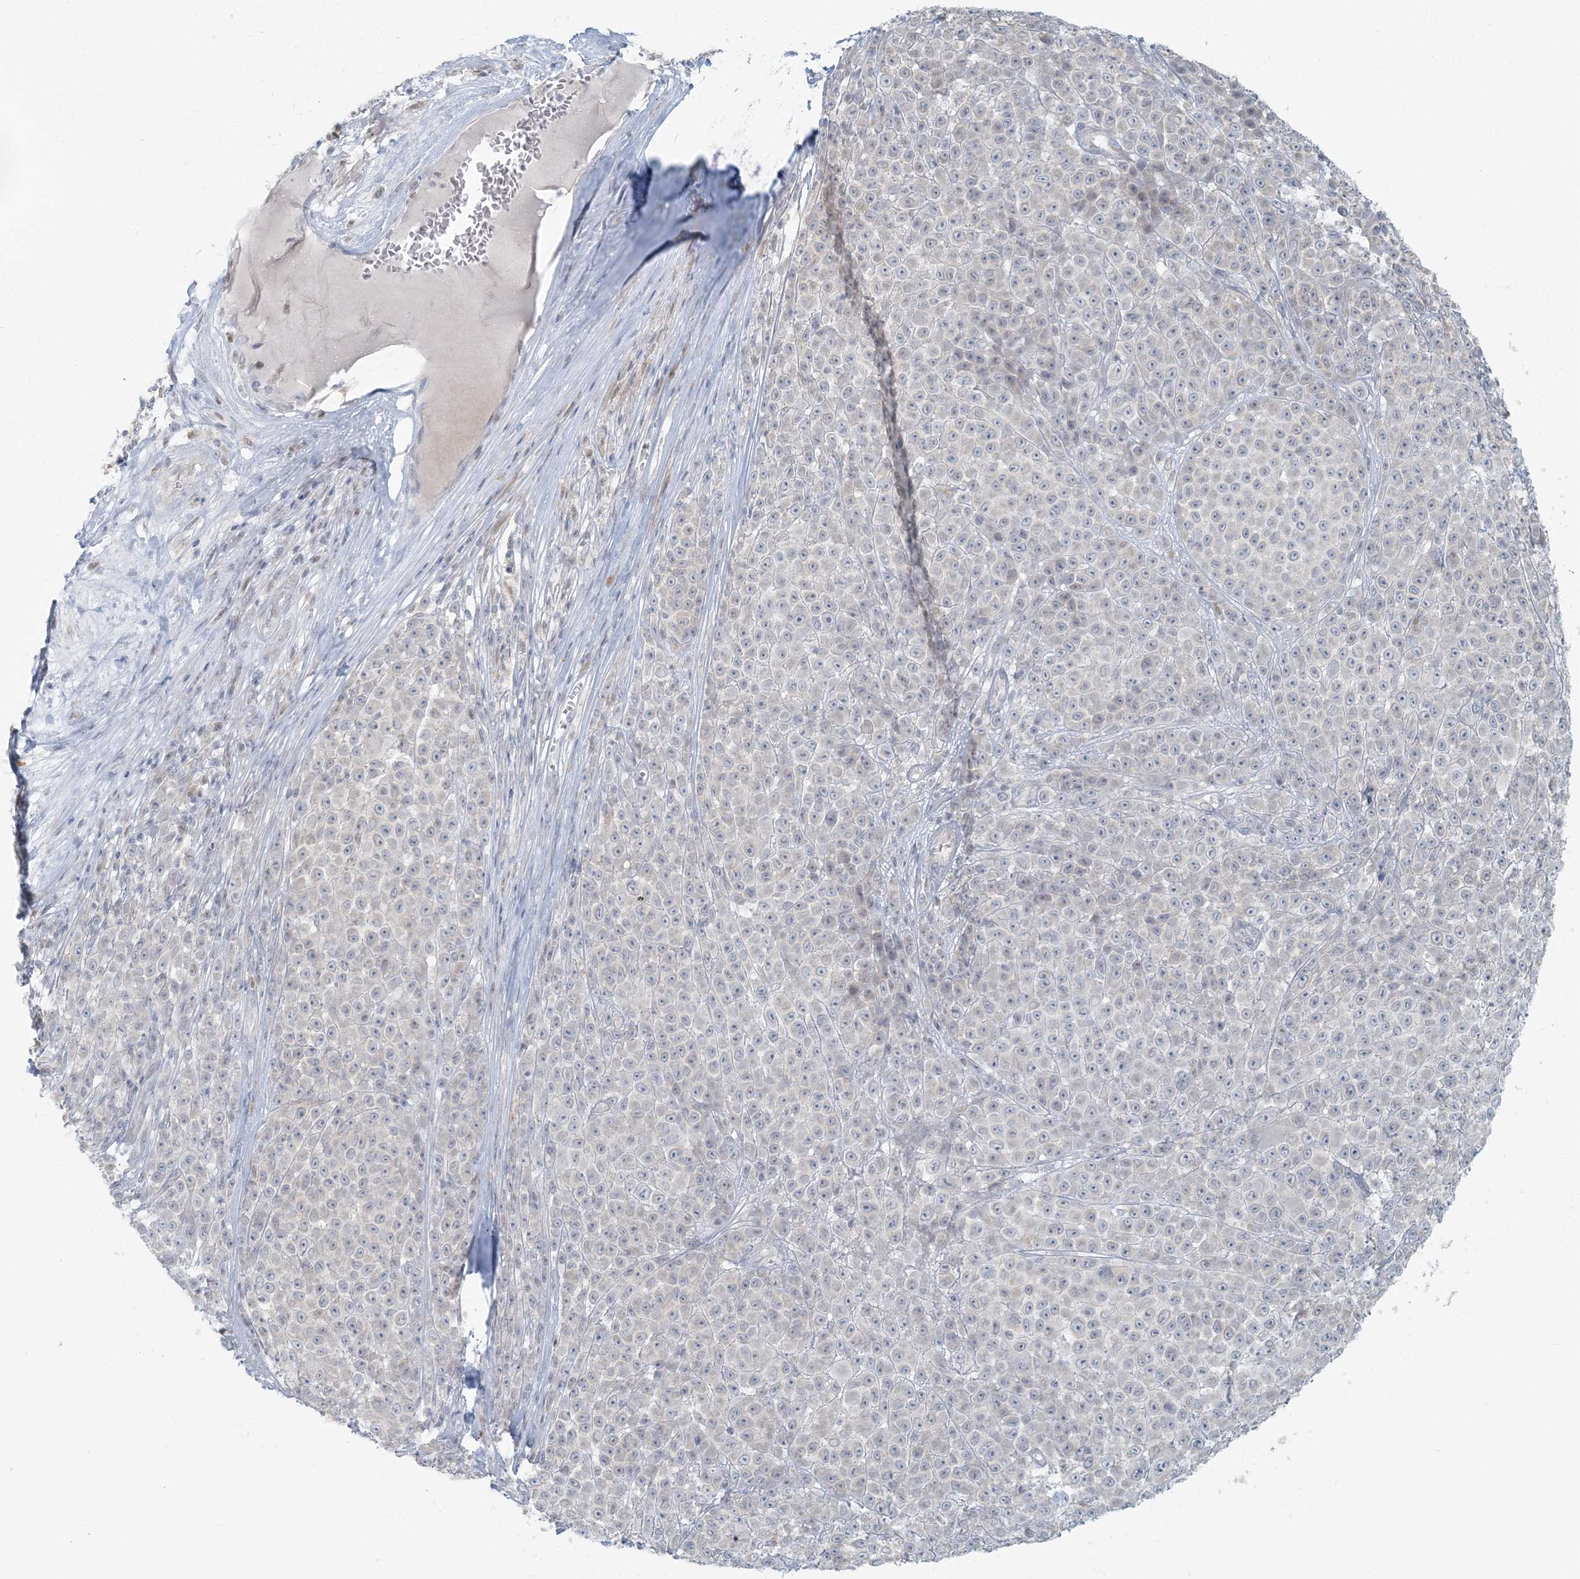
{"staining": {"intensity": "negative", "quantity": "none", "location": "none"}, "tissue": "melanoma", "cell_type": "Tumor cells", "image_type": "cancer", "snomed": [{"axis": "morphology", "description": "Malignant melanoma, NOS"}, {"axis": "topography", "description": "Skin"}], "caption": "Immunohistochemical staining of human malignant melanoma demonstrates no significant expression in tumor cells. Brightfield microscopy of immunohistochemistry (IHC) stained with DAB (3,3'-diaminobenzidine) (brown) and hematoxylin (blue), captured at high magnification.", "gene": "CTDNEP1", "patient": {"sex": "female", "age": 94}}